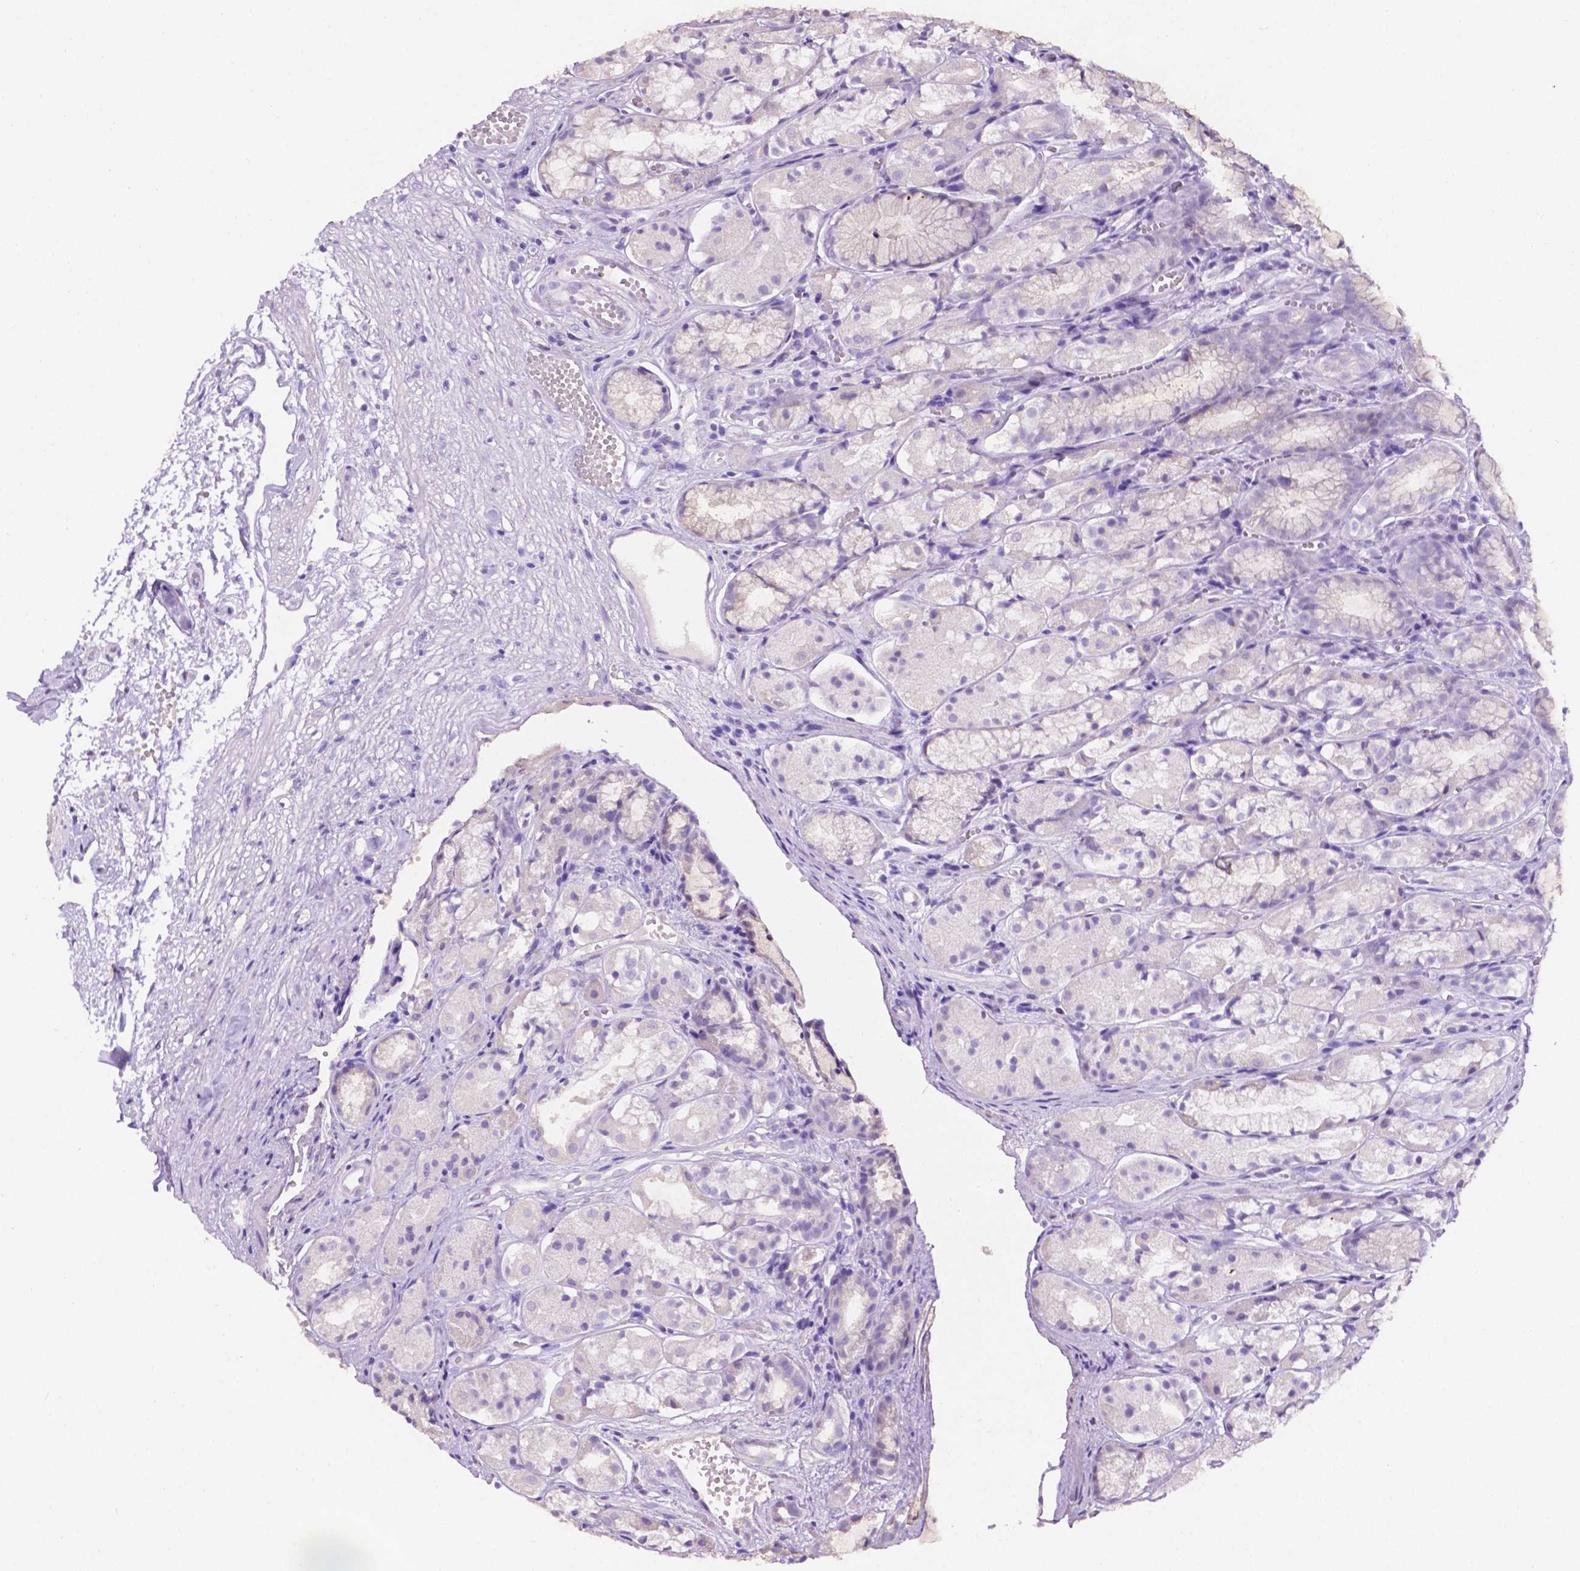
{"staining": {"intensity": "weak", "quantity": "<25%", "location": "cytoplasmic/membranous"}, "tissue": "stomach", "cell_type": "Glandular cells", "image_type": "normal", "snomed": [{"axis": "morphology", "description": "Normal tissue, NOS"}, {"axis": "topography", "description": "Stomach"}], "caption": "This is an immunohistochemistry (IHC) micrograph of normal stomach. There is no expression in glandular cells.", "gene": "TACSTD2", "patient": {"sex": "male", "age": 70}}